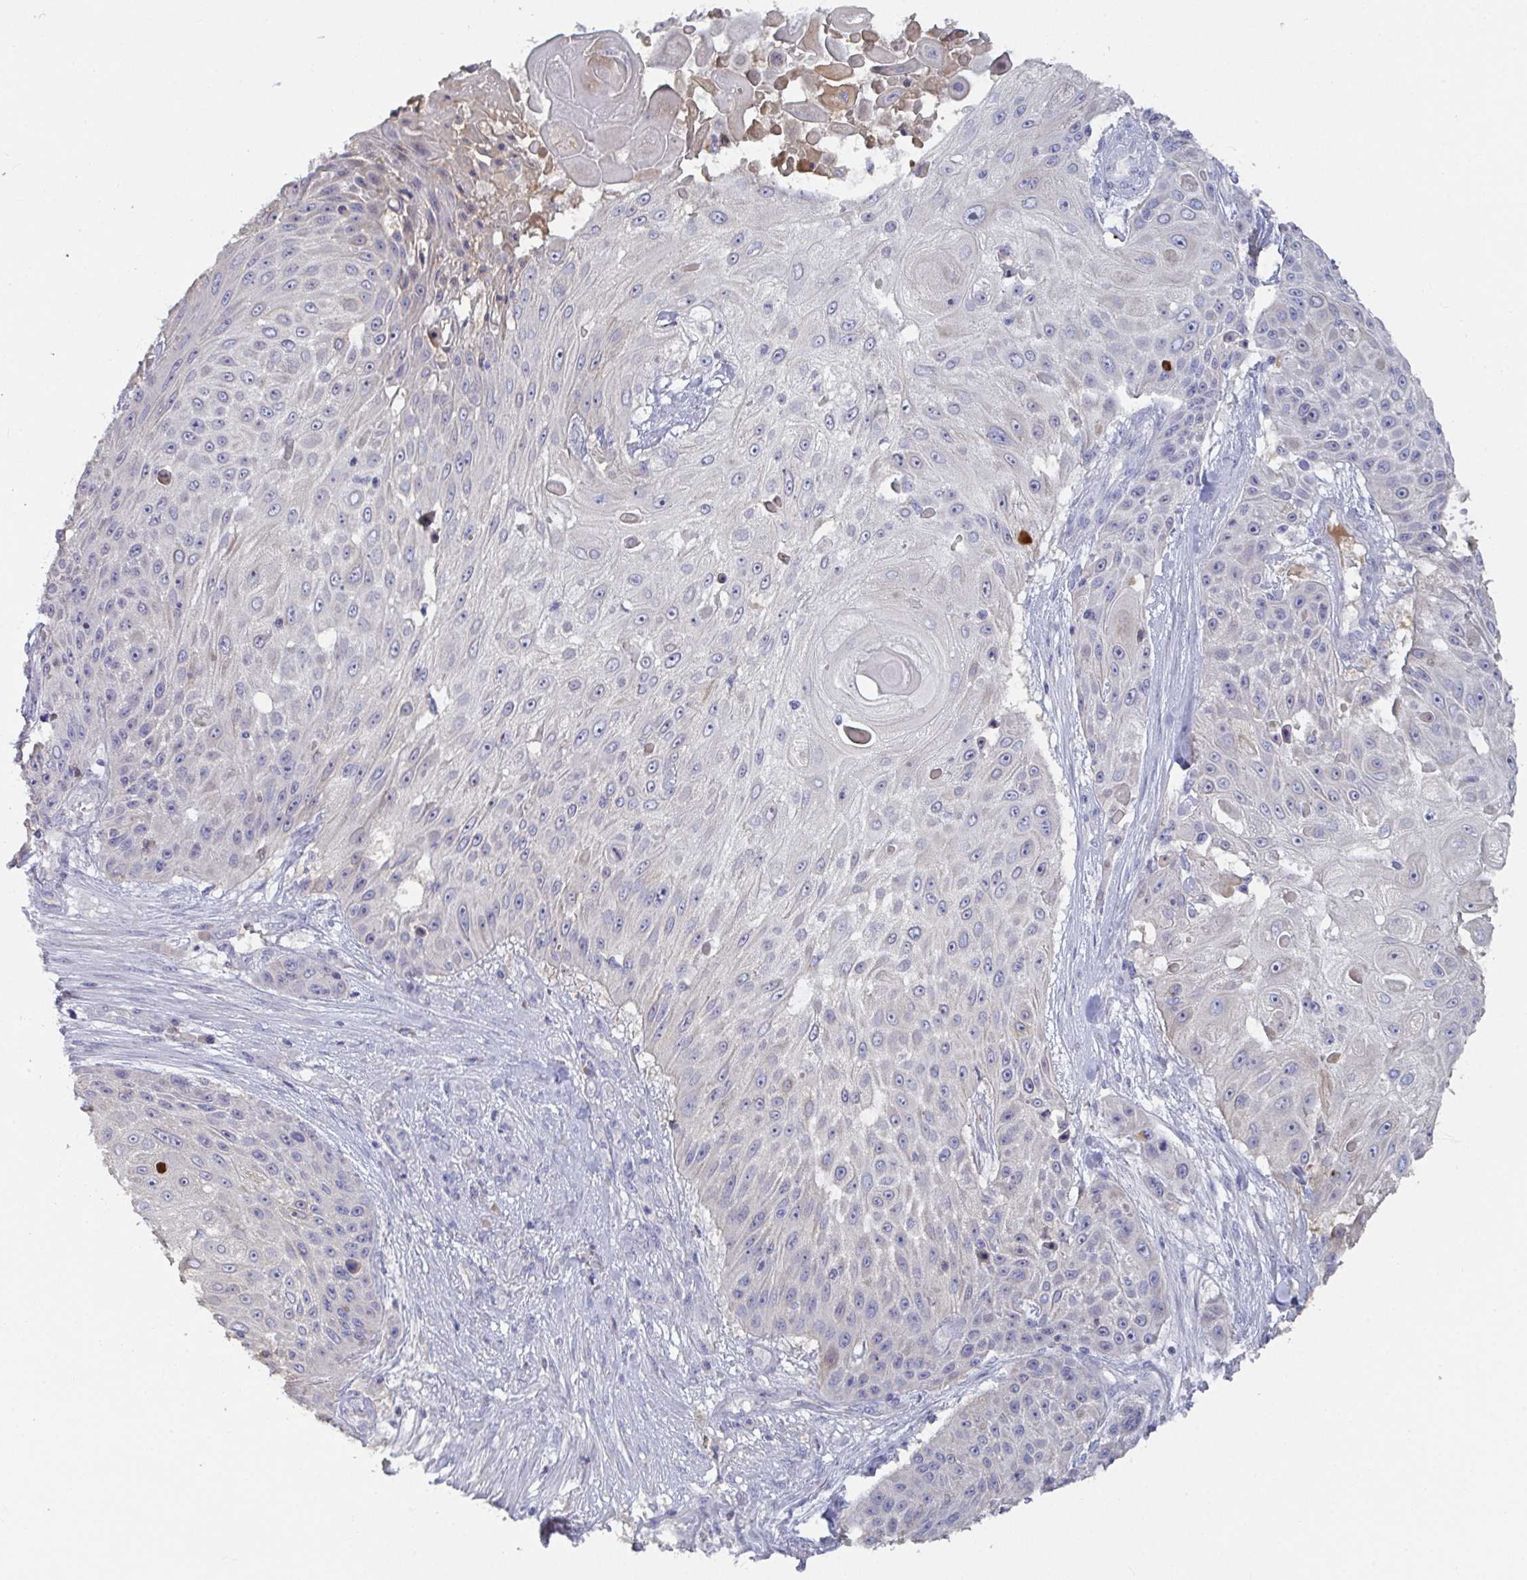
{"staining": {"intensity": "negative", "quantity": "none", "location": "none"}, "tissue": "skin cancer", "cell_type": "Tumor cells", "image_type": "cancer", "snomed": [{"axis": "morphology", "description": "Squamous cell carcinoma, NOS"}, {"axis": "topography", "description": "Skin"}], "caption": "This is an immunohistochemistry (IHC) image of squamous cell carcinoma (skin). There is no positivity in tumor cells.", "gene": "ANO5", "patient": {"sex": "female", "age": 86}}